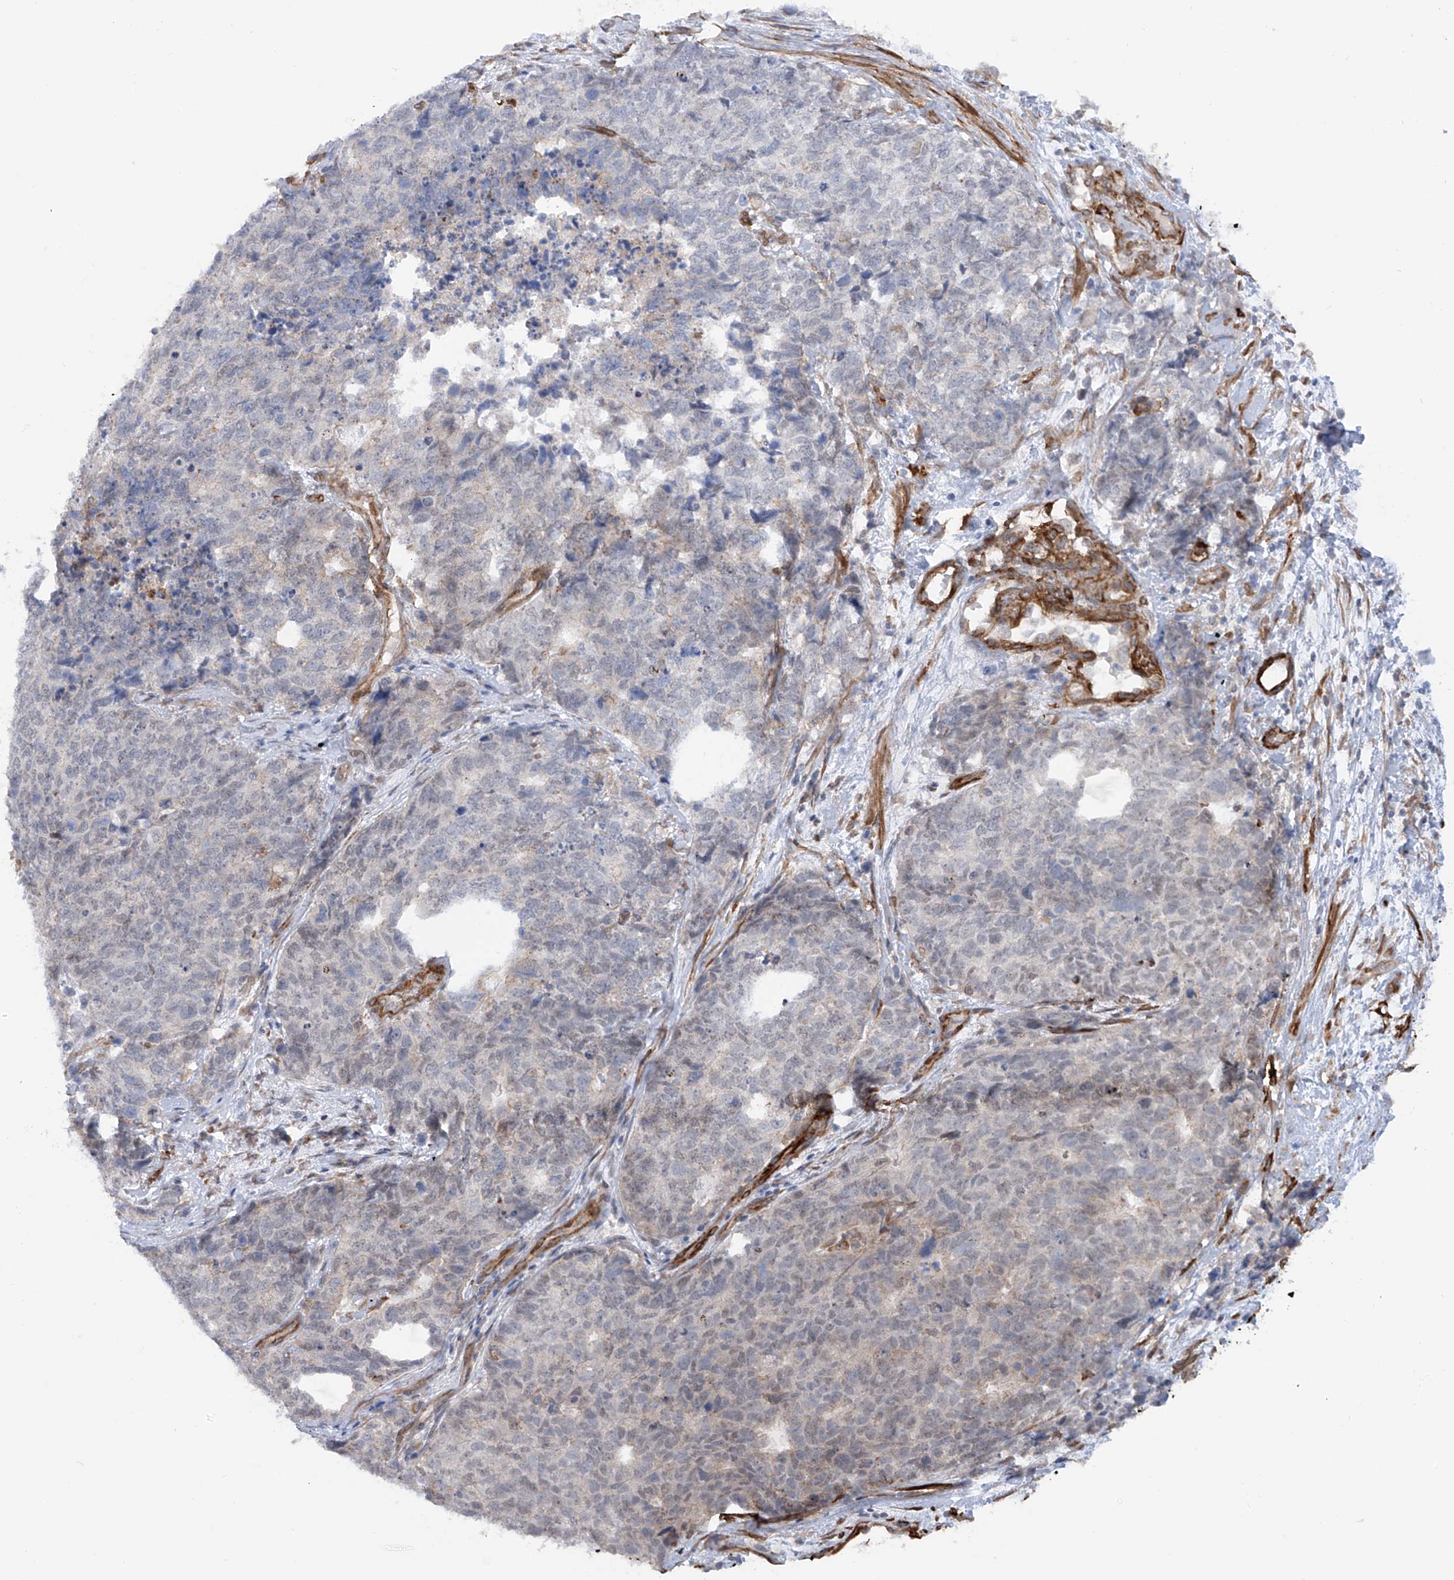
{"staining": {"intensity": "weak", "quantity": "<25%", "location": "cytoplasmic/membranous"}, "tissue": "cervical cancer", "cell_type": "Tumor cells", "image_type": "cancer", "snomed": [{"axis": "morphology", "description": "Squamous cell carcinoma, NOS"}, {"axis": "topography", "description": "Cervix"}], "caption": "High magnification brightfield microscopy of cervical cancer (squamous cell carcinoma) stained with DAB (3,3'-diaminobenzidine) (brown) and counterstained with hematoxylin (blue): tumor cells show no significant expression.", "gene": "ZNF490", "patient": {"sex": "female", "age": 63}}